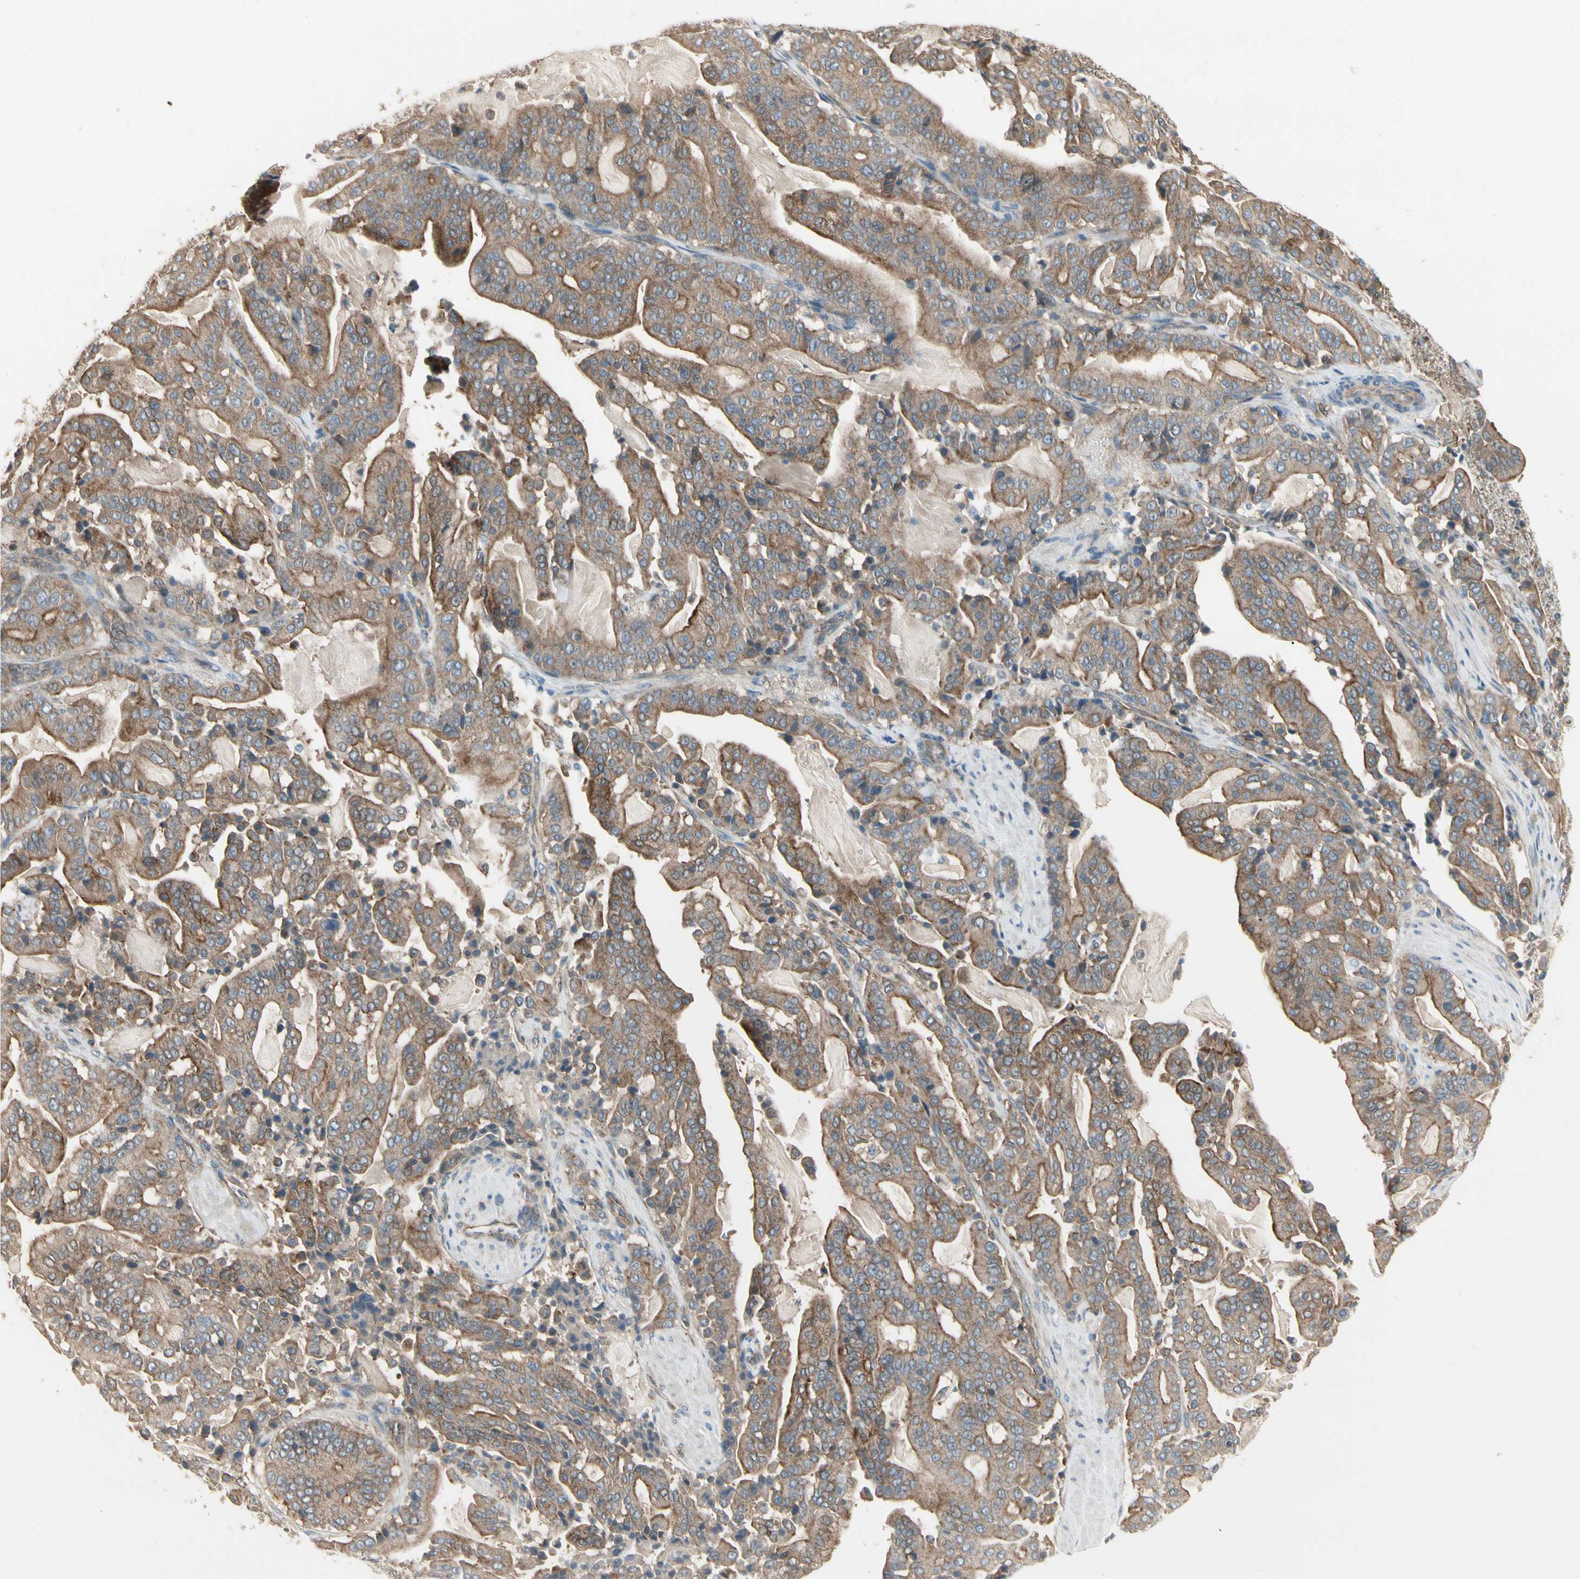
{"staining": {"intensity": "moderate", "quantity": ">75%", "location": "cytoplasmic/membranous"}, "tissue": "pancreatic cancer", "cell_type": "Tumor cells", "image_type": "cancer", "snomed": [{"axis": "morphology", "description": "Adenocarcinoma, NOS"}, {"axis": "topography", "description": "Pancreas"}], "caption": "A brown stain labels moderate cytoplasmic/membranous staining of a protein in pancreatic cancer (adenocarcinoma) tumor cells.", "gene": "AGFG1", "patient": {"sex": "male", "age": 63}}